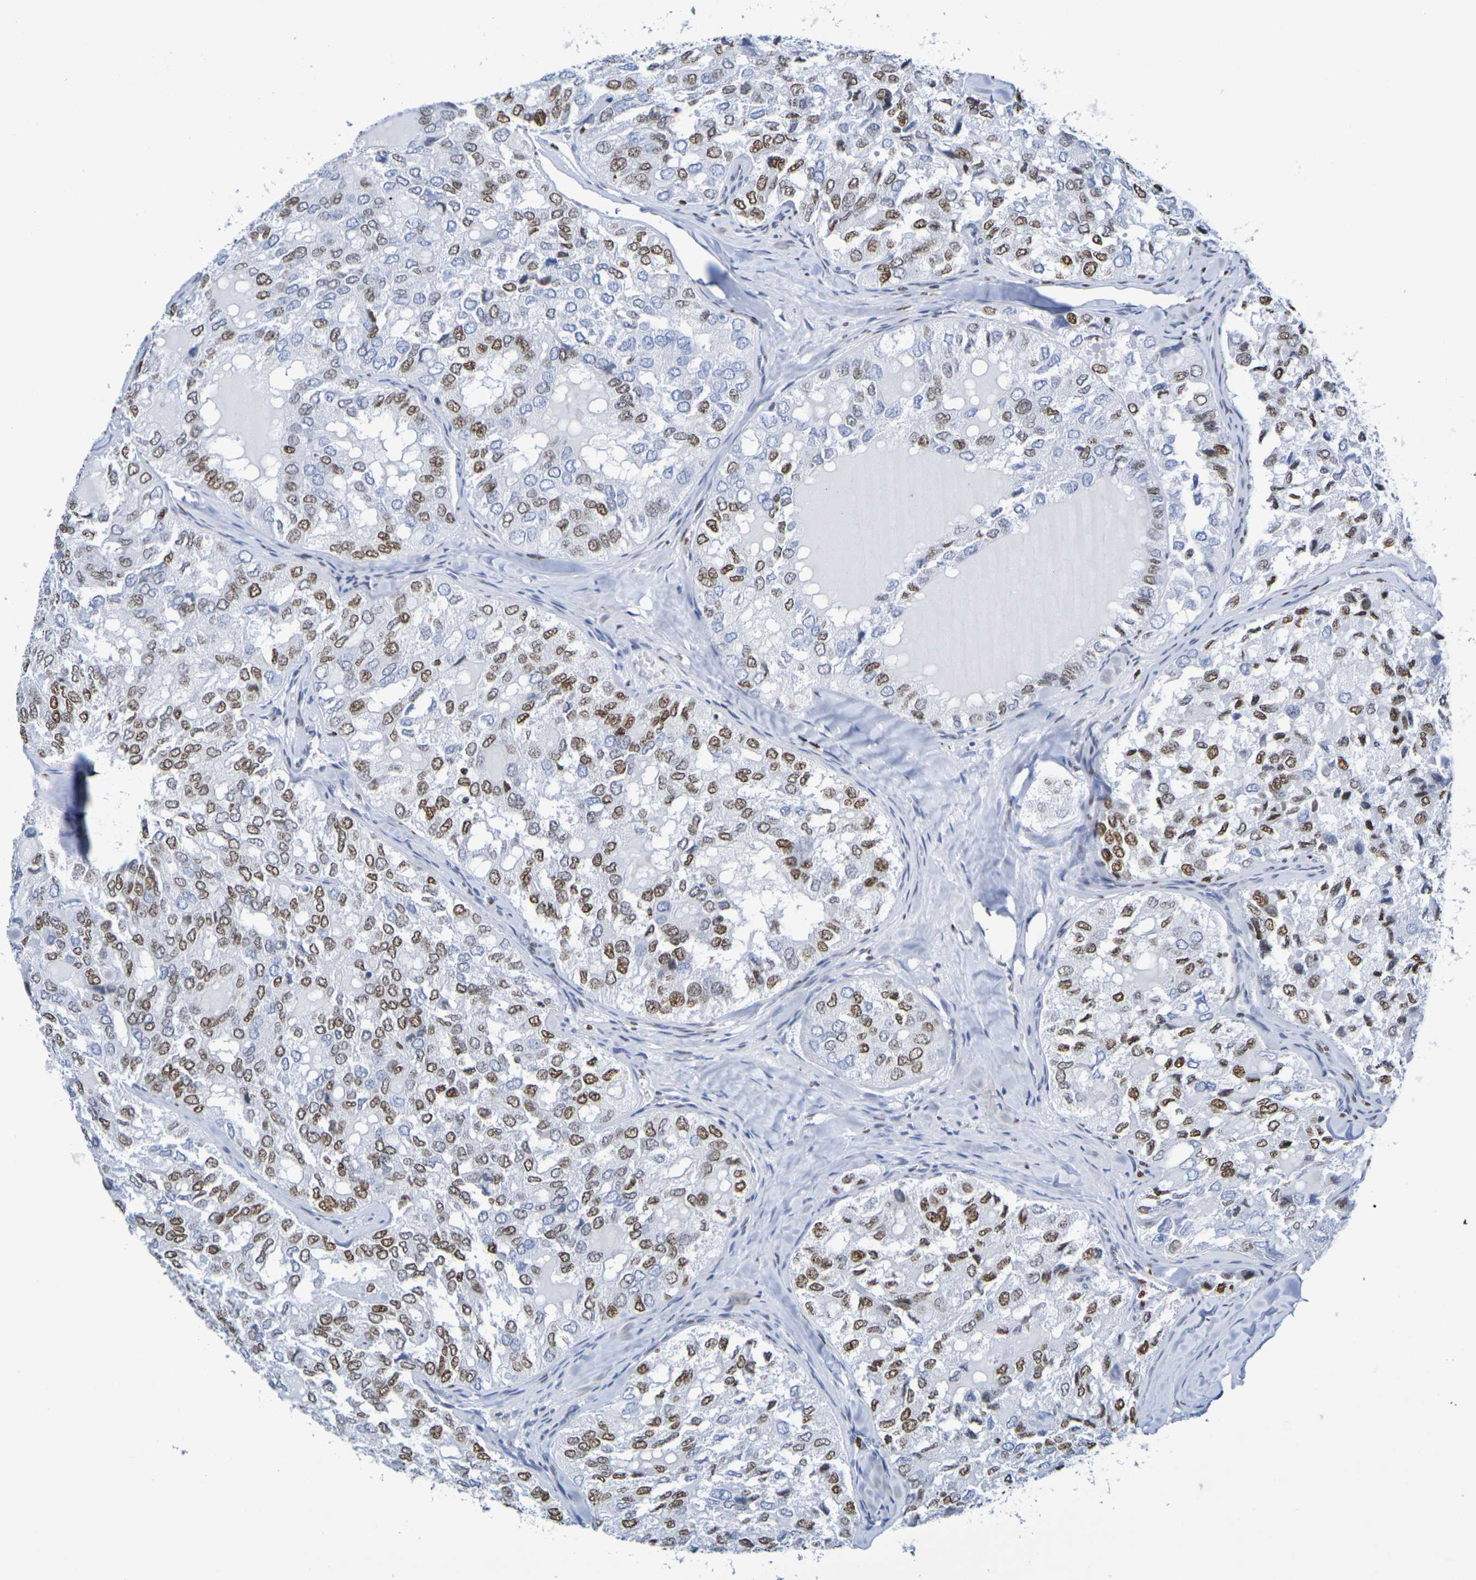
{"staining": {"intensity": "moderate", "quantity": ">75%", "location": "nuclear"}, "tissue": "thyroid cancer", "cell_type": "Tumor cells", "image_type": "cancer", "snomed": [{"axis": "morphology", "description": "Follicular adenoma carcinoma, NOS"}, {"axis": "topography", "description": "Thyroid gland"}], "caption": "Thyroid cancer (follicular adenoma carcinoma) stained with DAB (3,3'-diaminobenzidine) immunohistochemistry (IHC) reveals medium levels of moderate nuclear expression in approximately >75% of tumor cells.", "gene": "H1-5", "patient": {"sex": "male", "age": 75}}